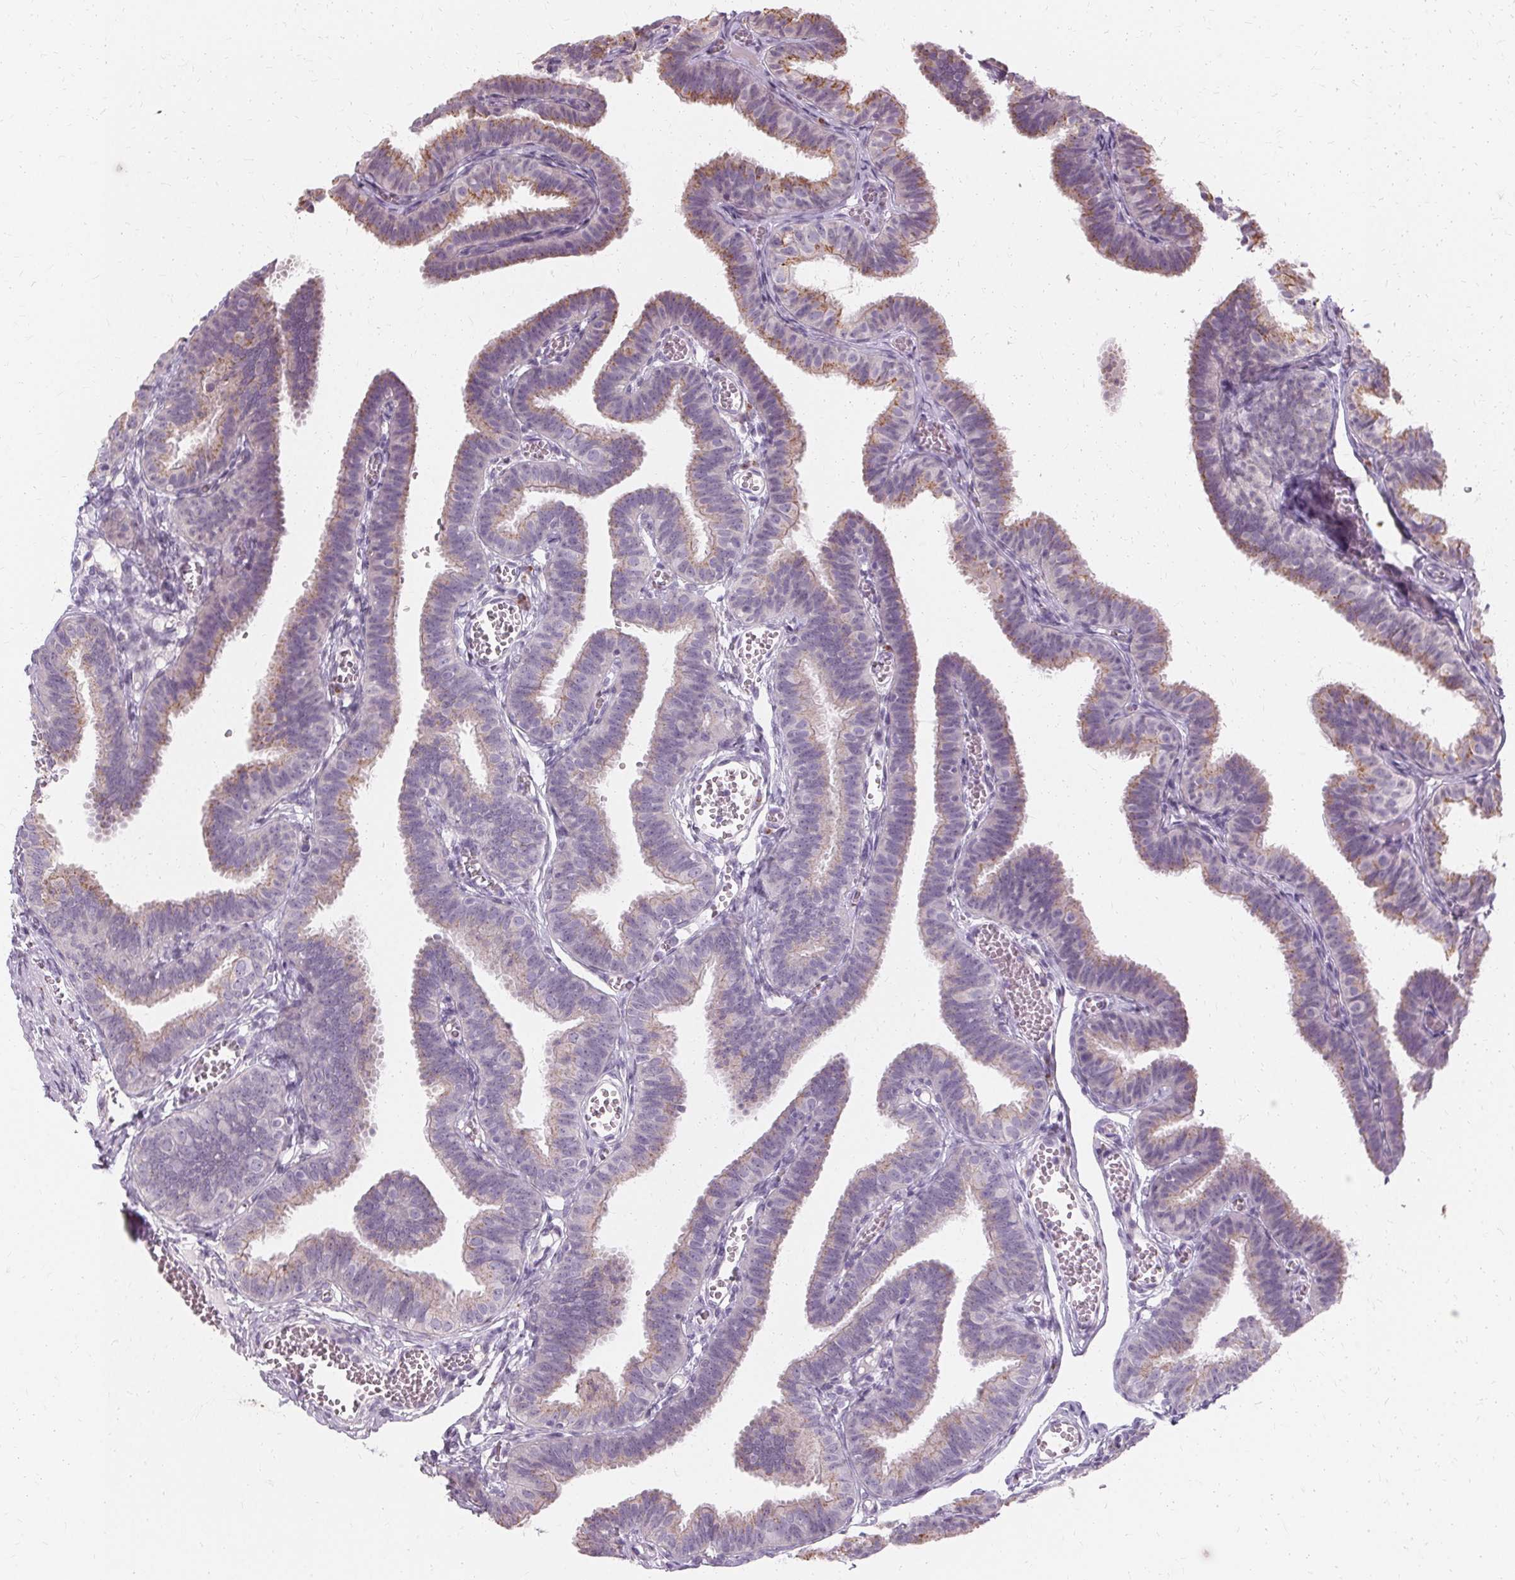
{"staining": {"intensity": "weak", "quantity": "<25%", "location": "cytoplasmic/membranous"}, "tissue": "fallopian tube", "cell_type": "Glandular cells", "image_type": "normal", "snomed": [{"axis": "morphology", "description": "Normal tissue, NOS"}, {"axis": "topography", "description": "Fallopian tube"}], "caption": "IHC of unremarkable human fallopian tube exhibits no expression in glandular cells.", "gene": "FCRL3", "patient": {"sex": "female", "age": 25}}